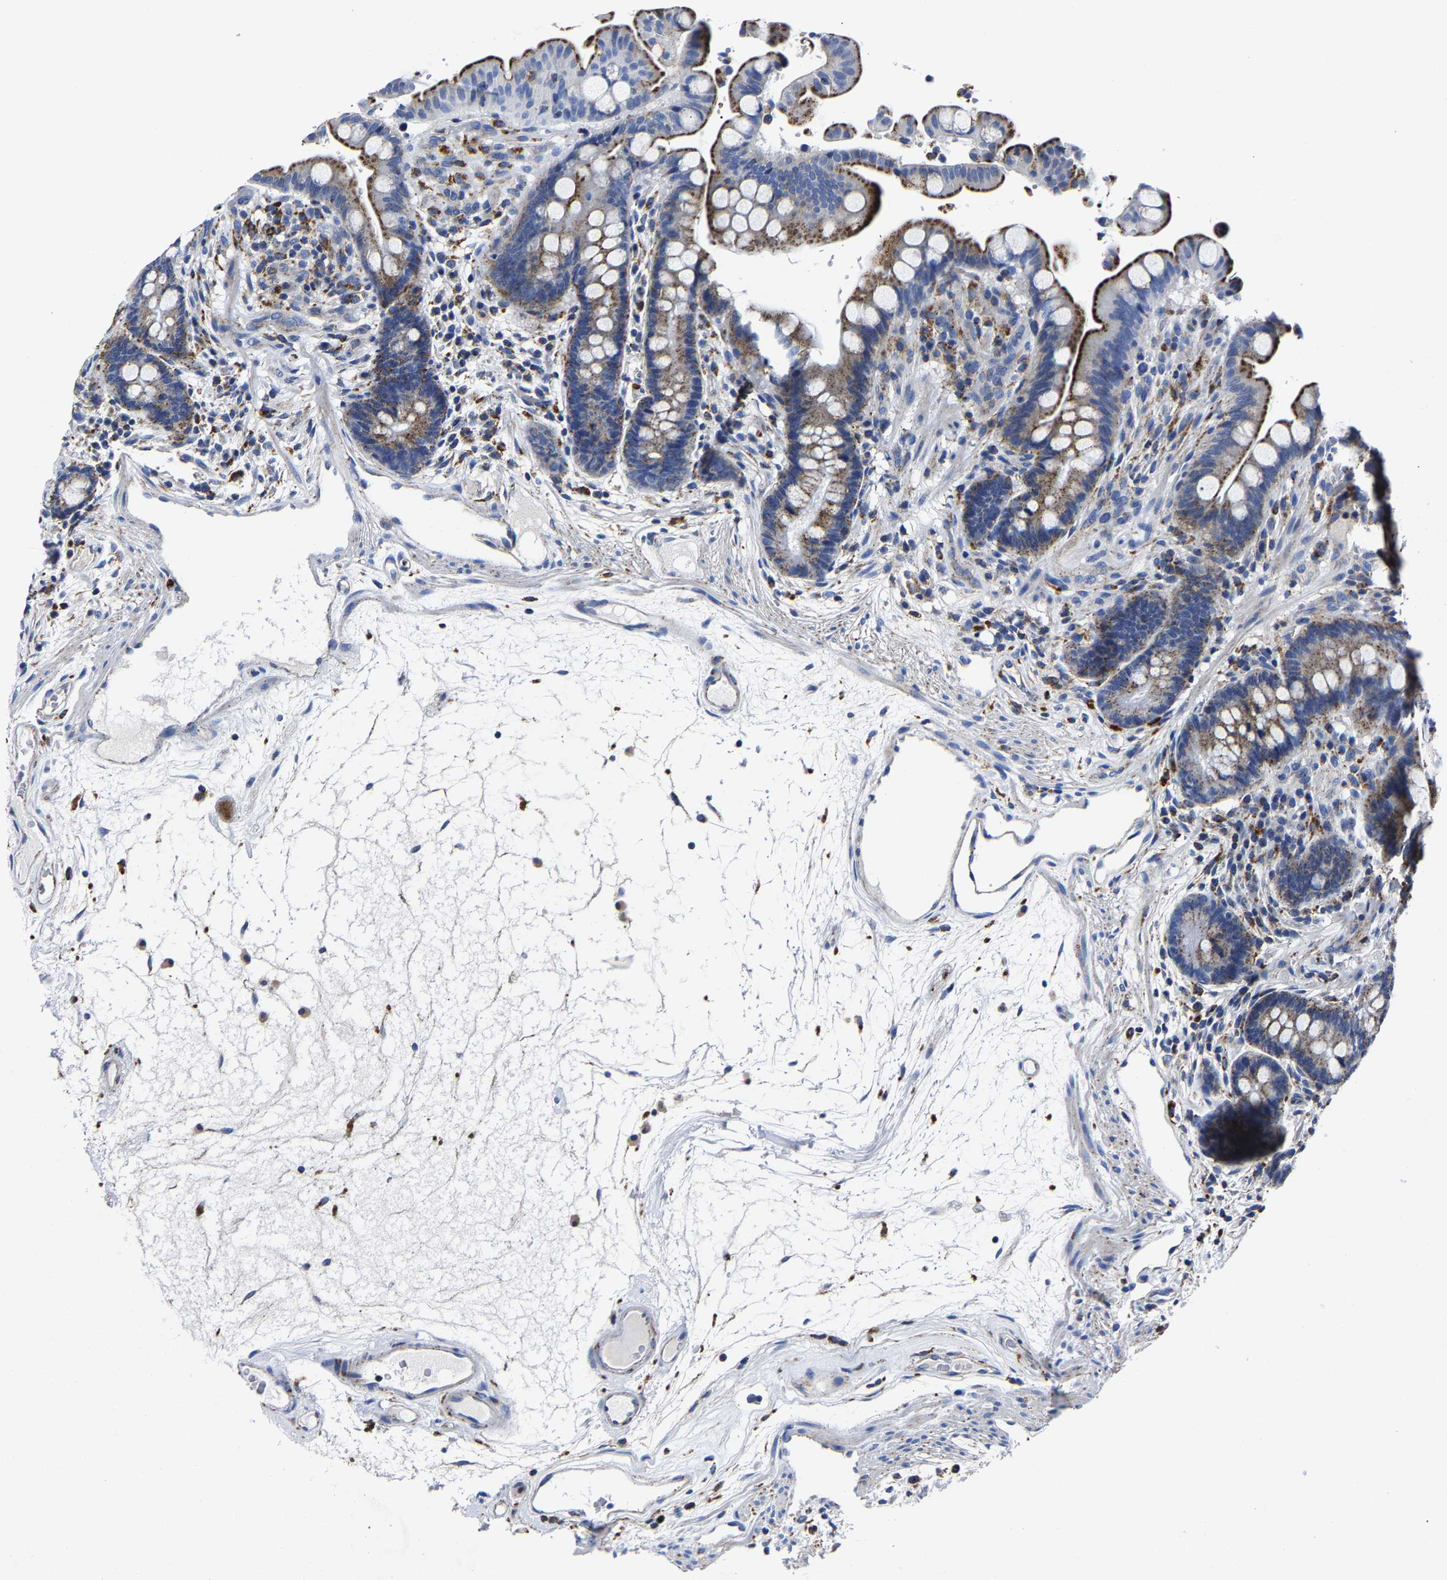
{"staining": {"intensity": "moderate", "quantity": "25%-75%", "location": "cytoplasmic/membranous"}, "tissue": "colon", "cell_type": "Endothelial cells", "image_type": "normal", "snomed": [{"axis": "morphology", "description": "Normal tissue, NOS"}, {"axis": "topography", "description": "Colon"}], "caption": "The immunohistochemical stain highlights moderate cytoplasmic/membranous positivity in endothelial cells of benign colon. (Stains: DAB in brown, nuclei in blue, Microscopy: brightfield microscopy at high magnification).", "gene": "LAMTOR4", "patient": {"sex": "male", "age": 73}}